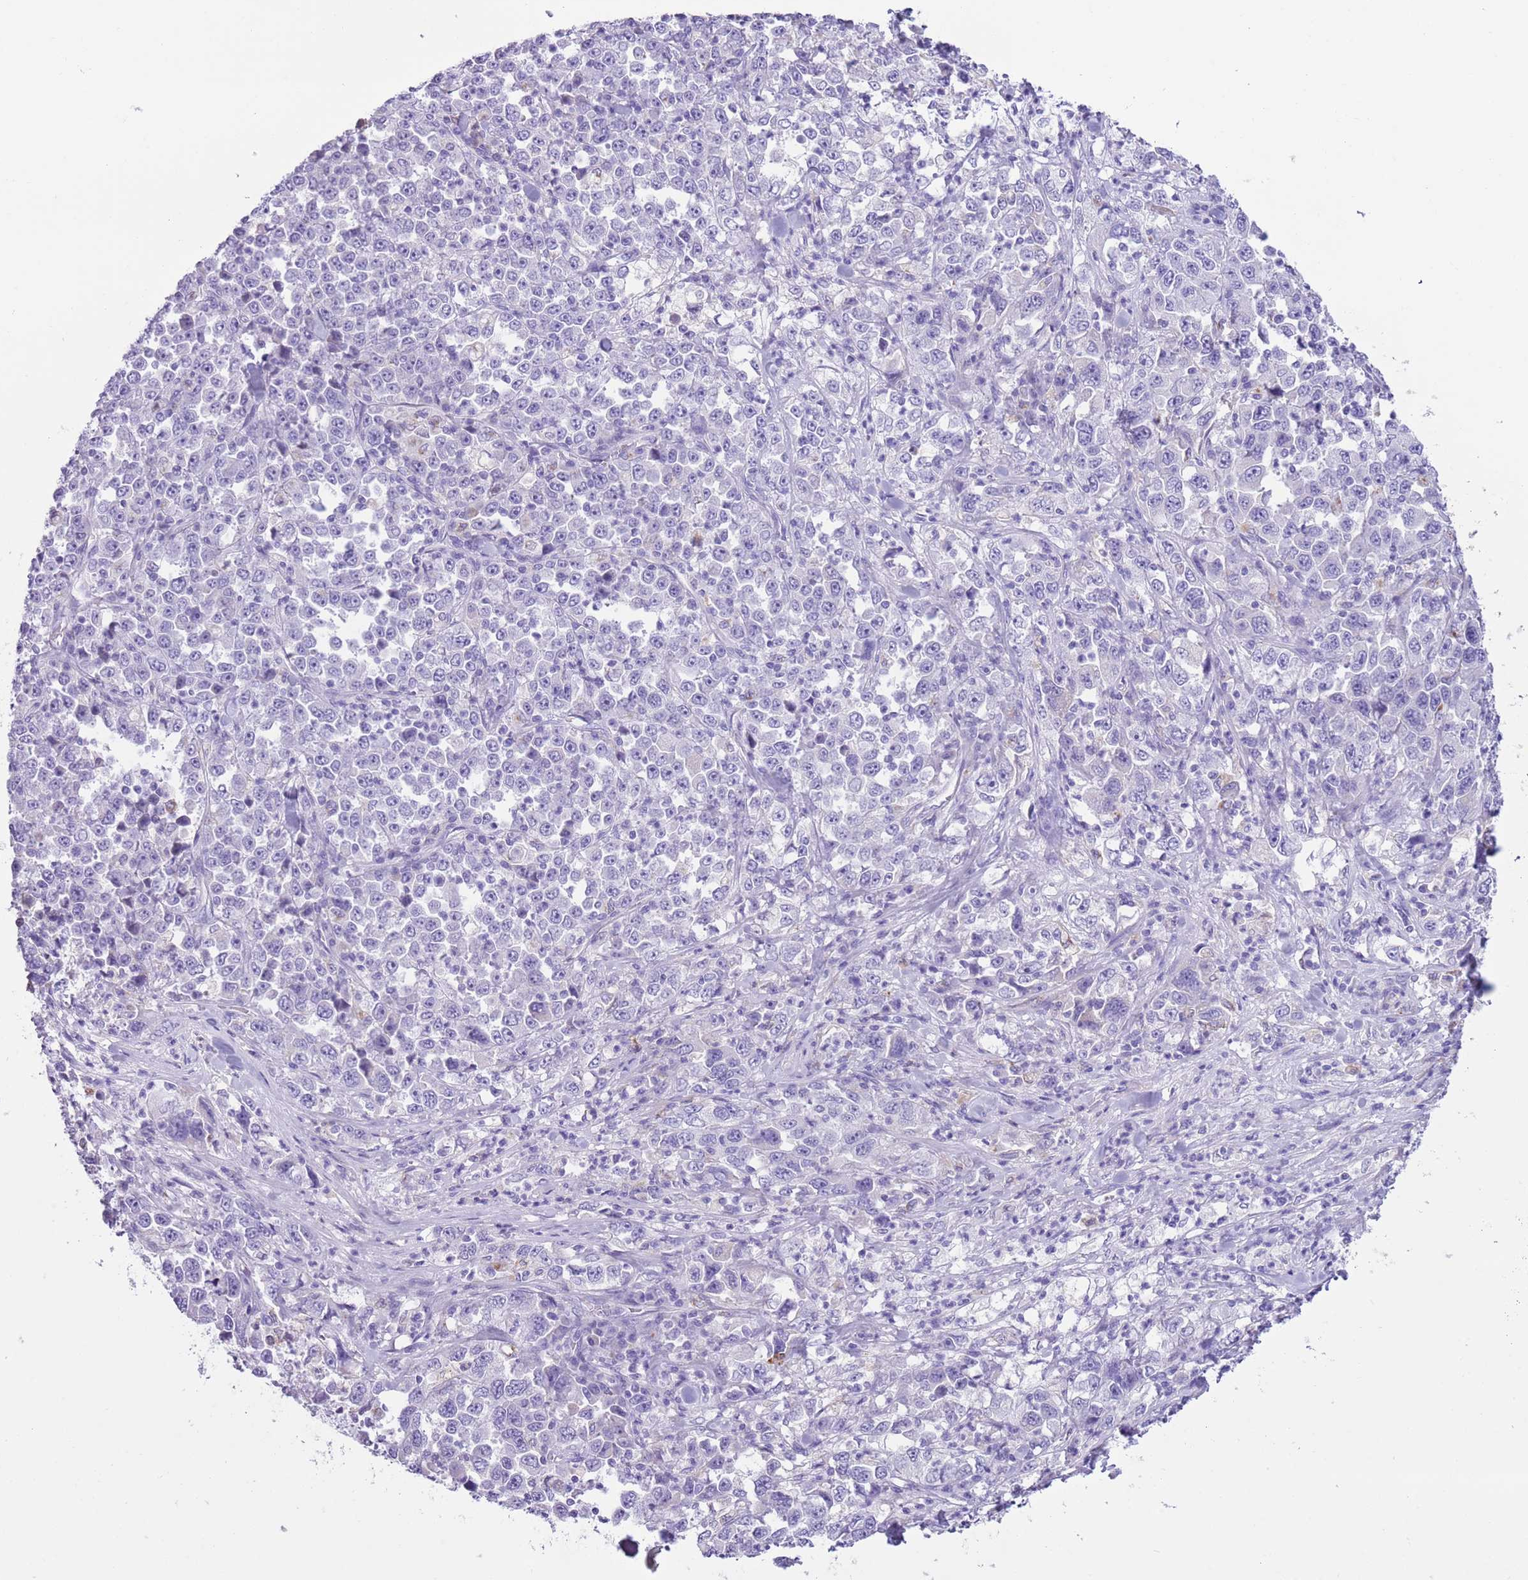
{"staining": {"intensity": "negative", "quantity": "none", "location": "none"}, "tissue": "stomach cancer", "cell_type": "Tumor cells", "image_type": "cancer", "snomed": [{"axis": "morphology", "description": "Normal tissue, NOS"}, {"axis": "morphology", "description": "Adenocarcinoma, NOS"}, {"axis": "topography", "description": "Stomach, upper"}, {"axis": "topography", "description": "Stomach"}], "caption": "Stomach cancer stained for a protein using immunohistochemistry reveals no expression tumor cells.", "gene": "ZNF697", "patient": {"sex": "male", "age": 59}}